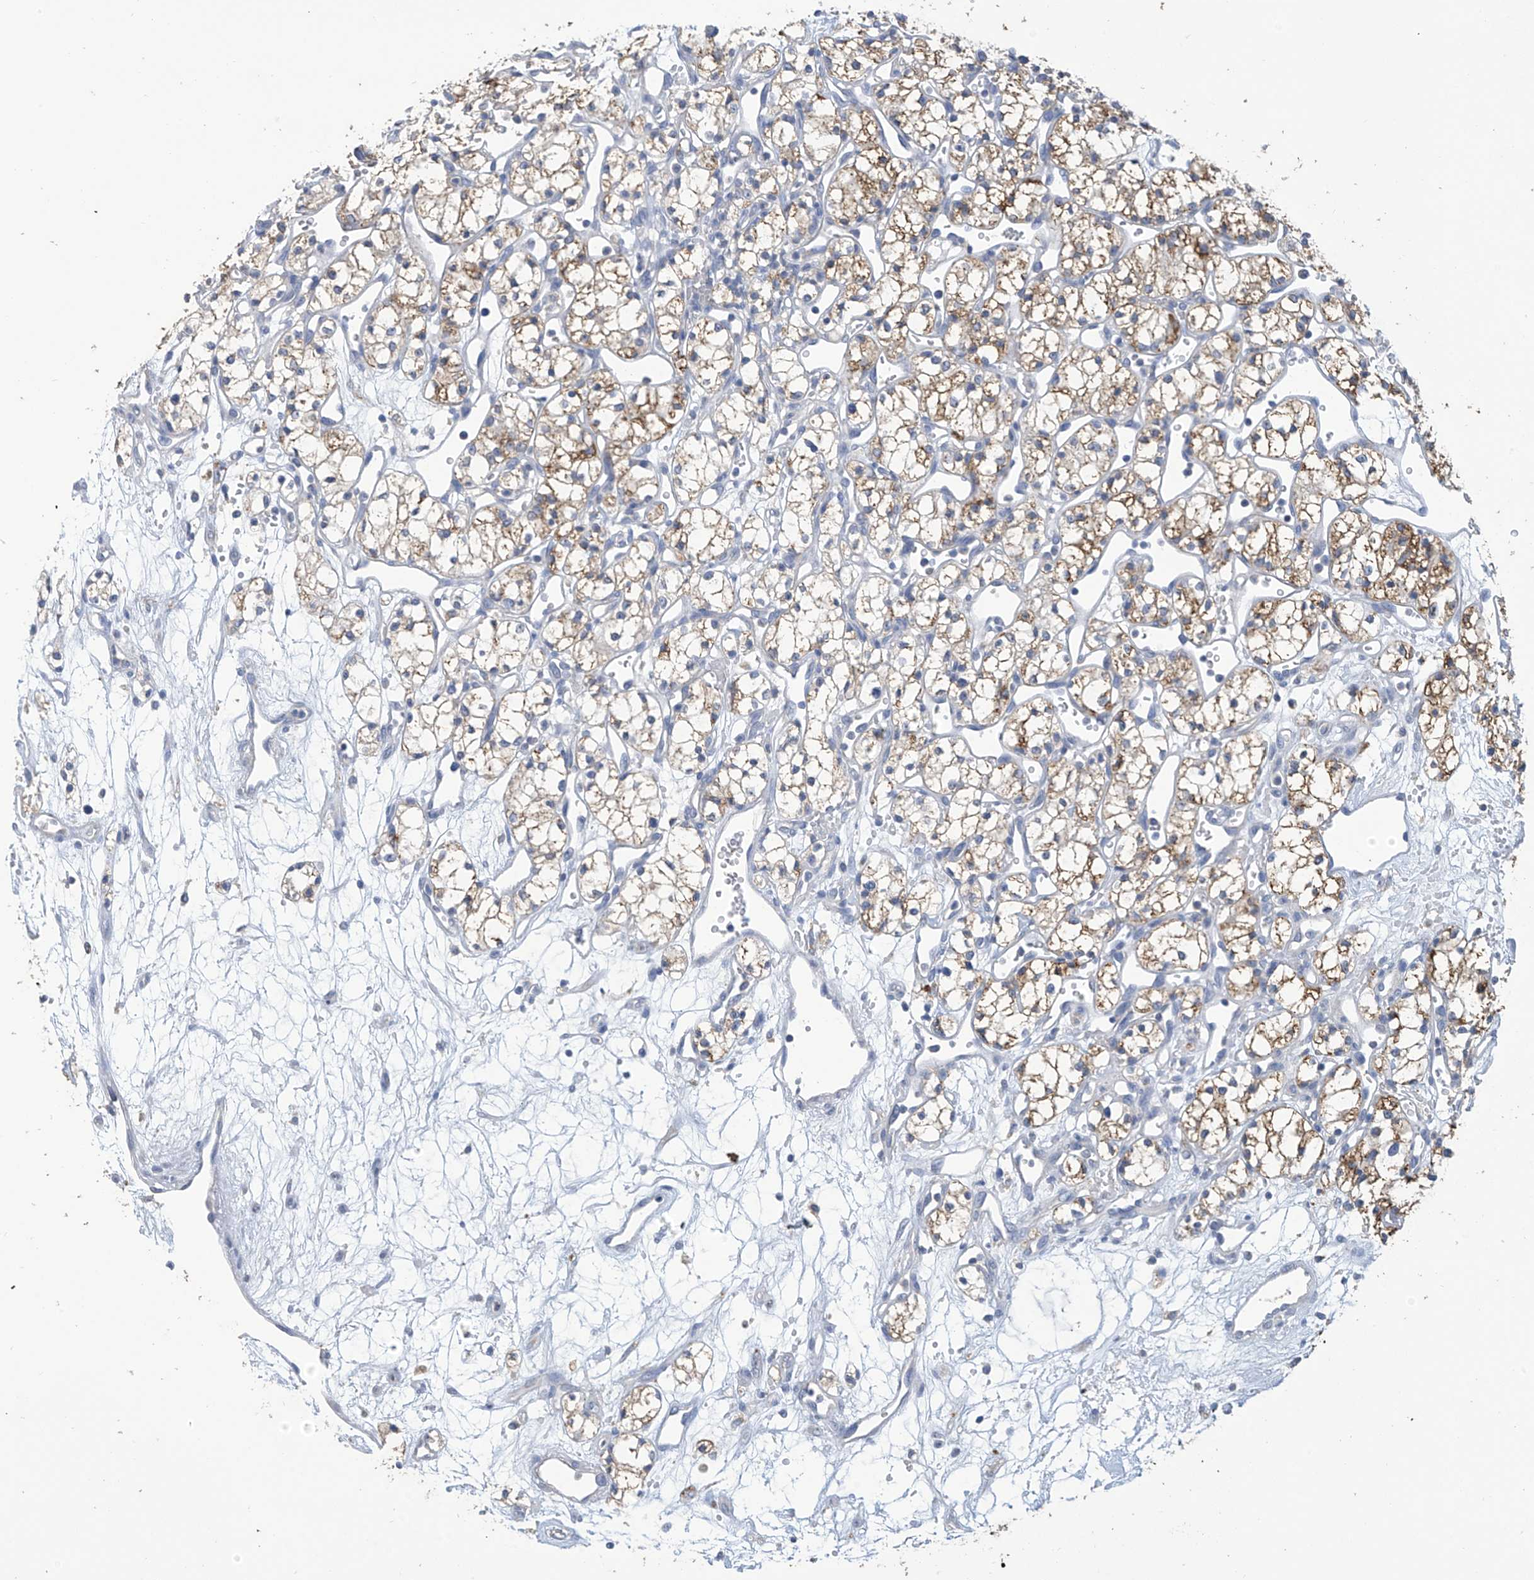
{"staining": {"intensity": "weak", "quantity": ">75%", "location": "cytoplasmic/membranous"}, "tissue": "renal cancer", "cell_type": "Tumor cells", "image_type": "cancer", "snomed": [{"axis": "morphology", "description": "Adenocarcinoma, NOS"}, {"axis": "topography", "description": "Kidney"}], "caption": "Renal cancer was stained to show a protein in brown. There is low levels of weak cytoplasmic/membranous expression in approximately >75% of tumor cells. Using DAB (brown) and hematoxylin (blue) stains, captured at high magnification using brightfield microscopy.", "gene": "OGT", "patient": {"sex": "male", "age": 59}}